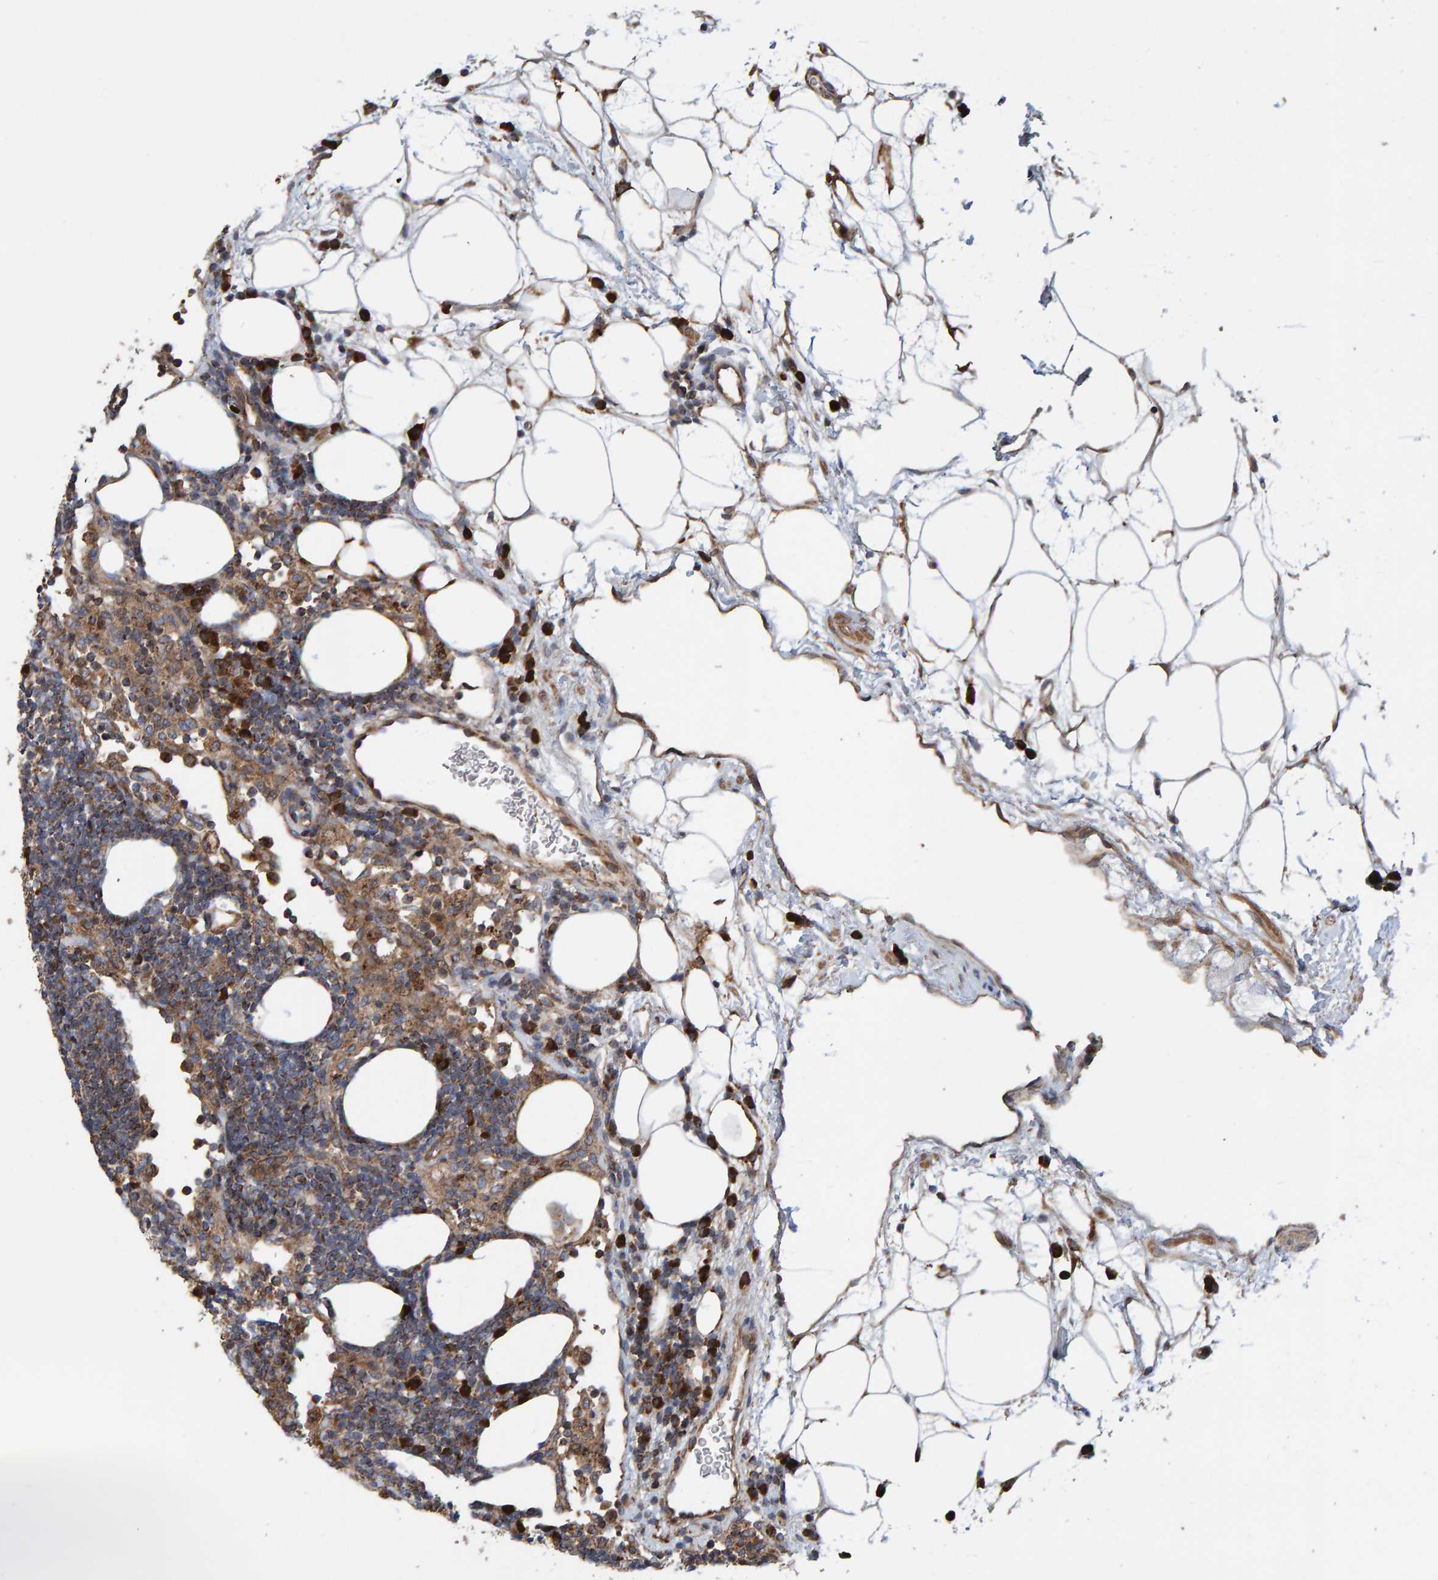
{"staining": {"intensity": "moderate", "quantity": ">75%", "location": "cytoplasmic/membranous"}, "tissue": "lymph node", "cell_type": "Germinal center cells", "image_type": "normal", "snomed": [{"axis": "morphology", "description": "Normal tissue, NOS"}, {"axis": "morphology", "description": "Carcinoid, malignant, NOS"}, {"axis": "topography", "description": "Lymph node"}], "caption": "IHC (DAB) staining of normal human lymph node demonstrates moderate cytoplasmic/membranous protein staining in approximately >75% of germinal center cells.", "gene": "KIAA0753", "patient": {"sex": "male", "age": 47}}